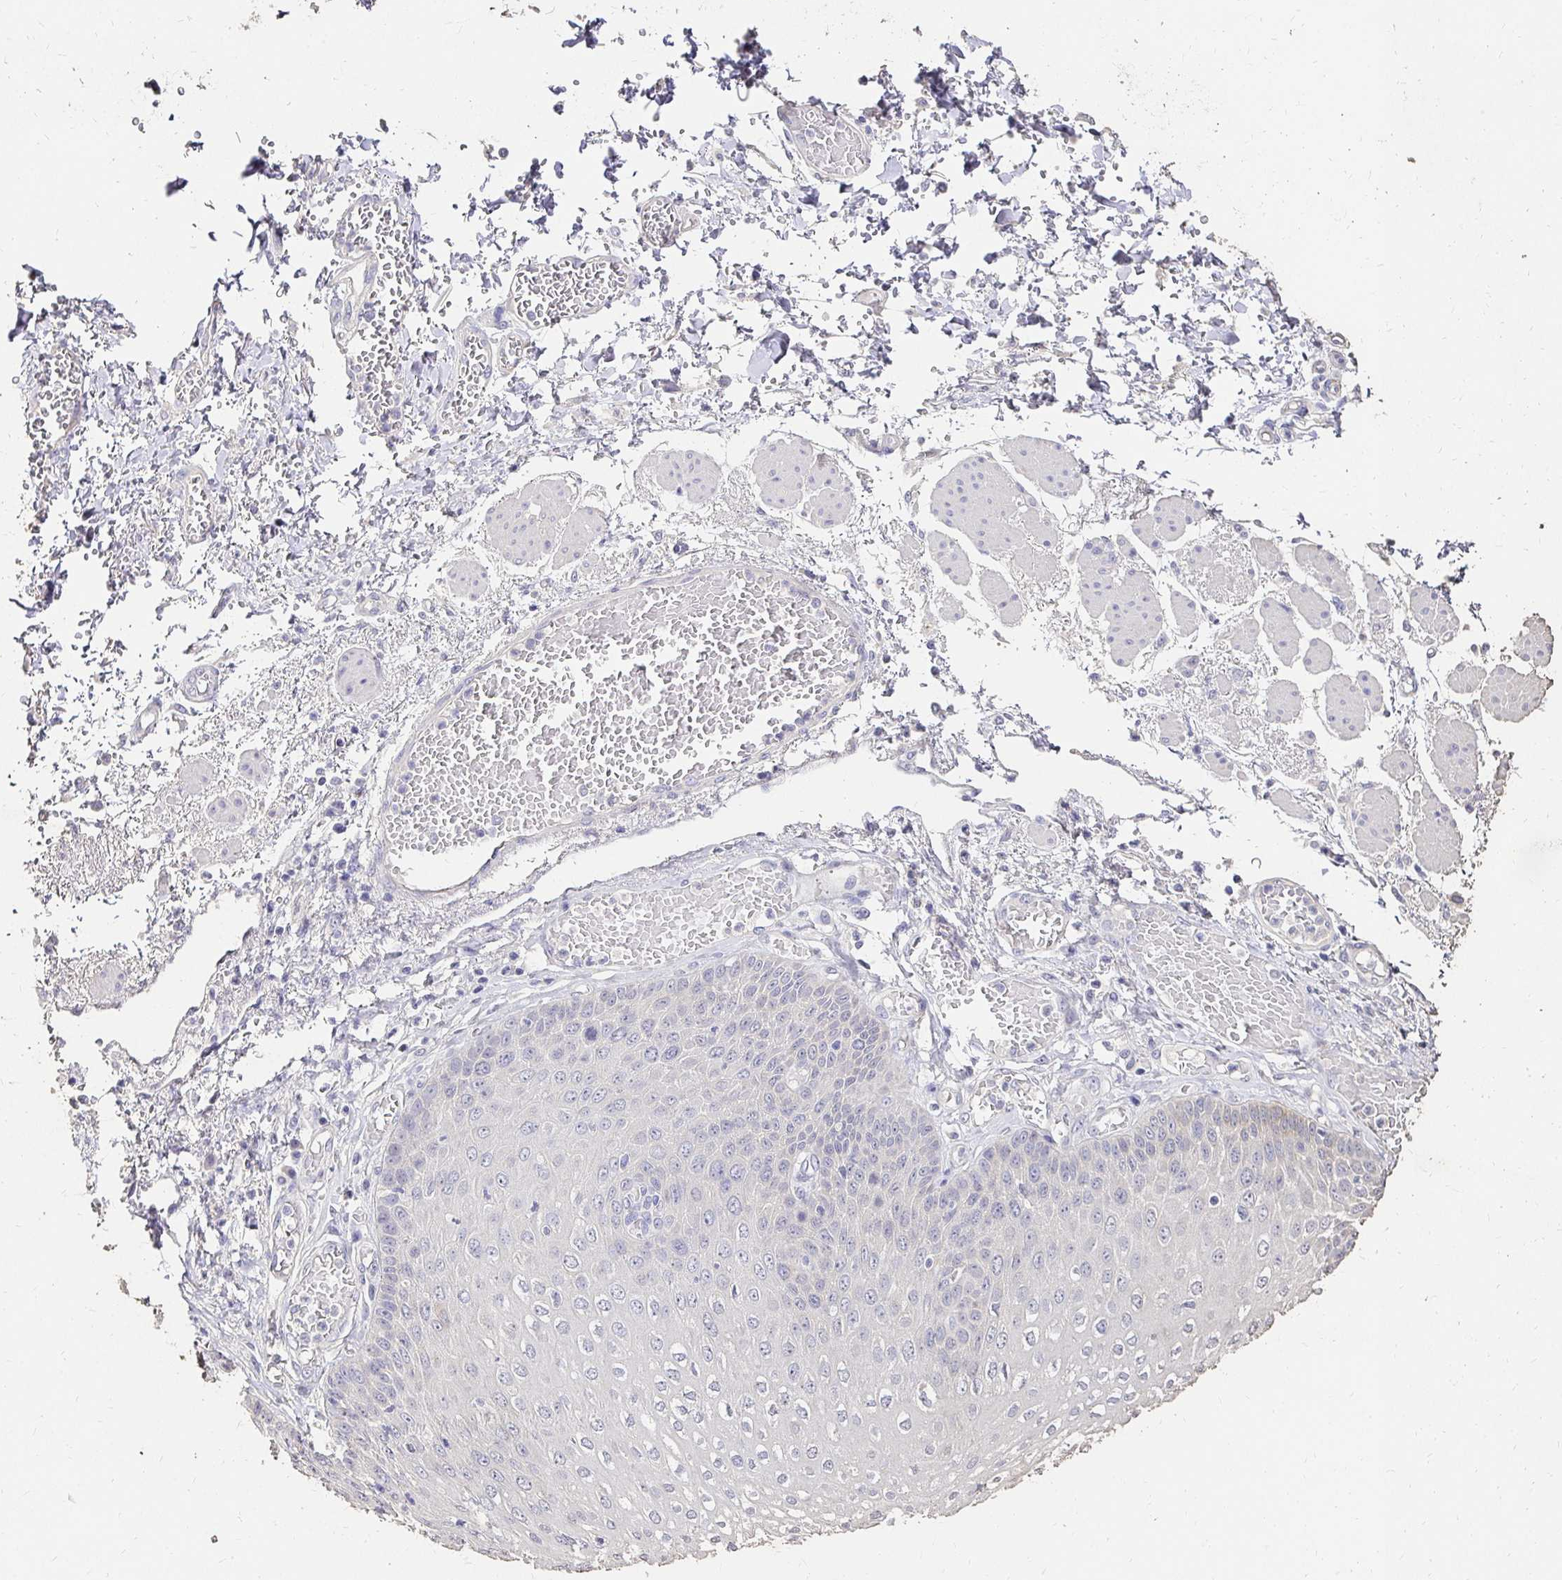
{"staining": {"intensity": "negative", "quantity": "none", "location": "none"}, "tissue": "esophagus", "cell_type": "Squamous epithelial cells", "image_type": "normal", "snomed": [{"axis": "morphology", "description": "Normal tissue, NOS"}, {"axis": "morphology", "description": "Adenocarcinoma, NOS"}, {"axis": "topography", "description": "Esophagus"}], "caption": "Photomicrograph shows no significant protein staining in squamous epithelial cells of normal esophagus. (Brightfield microscopy of DAB (3,3'-diaminobenzidine) immunohistochemistry (IHC) at high magnification).", "gene": "UGT1A6", "patient": {"sex": "male", "age": 81}}